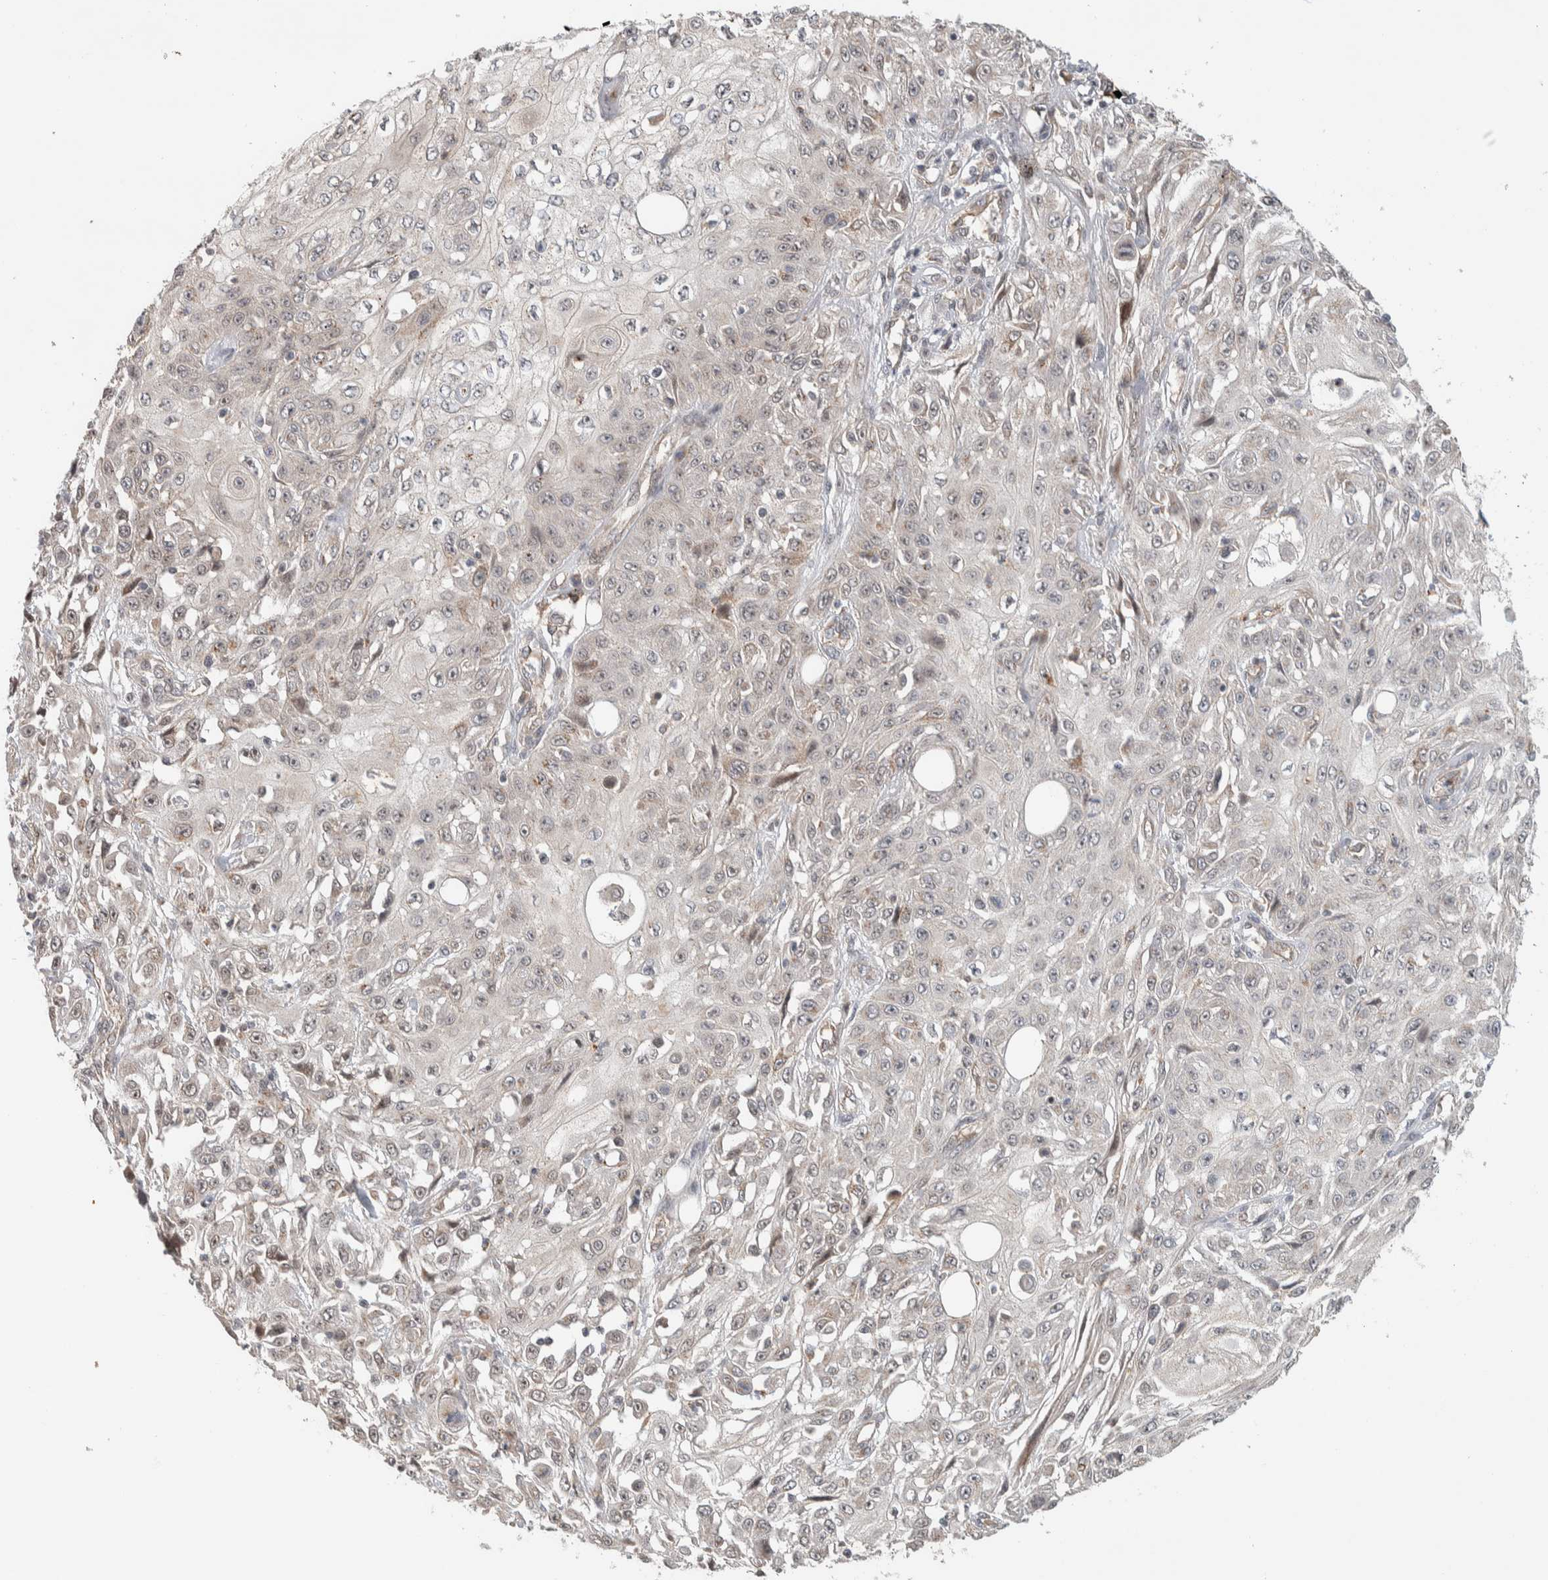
{"staining": {"intensity": "weak", "quantity": "<25%", "location": "cytoplasmic/membranous,nuclear"}, "tissue": "skin cancer", "cell_type": "Tumor cells", "image_type": "cancer", "snomed": [{"axis": "morphology", "description": "Squamous cell carcinoma, NOS"}, {"axis": "morphology", "description": "Squamous cell carcinoma, metastatic, NOS"}, {"axis": "topography", "description": "Skin"}, {"axis": "topography", "description": "Lymph node"}], "caption": "The histopathology image shows no staining of tumor cells in skin metastatic squamous cell carcinoma.", "gene": "DEPTOR", "patient": {"sex": "male", "age": 75}}